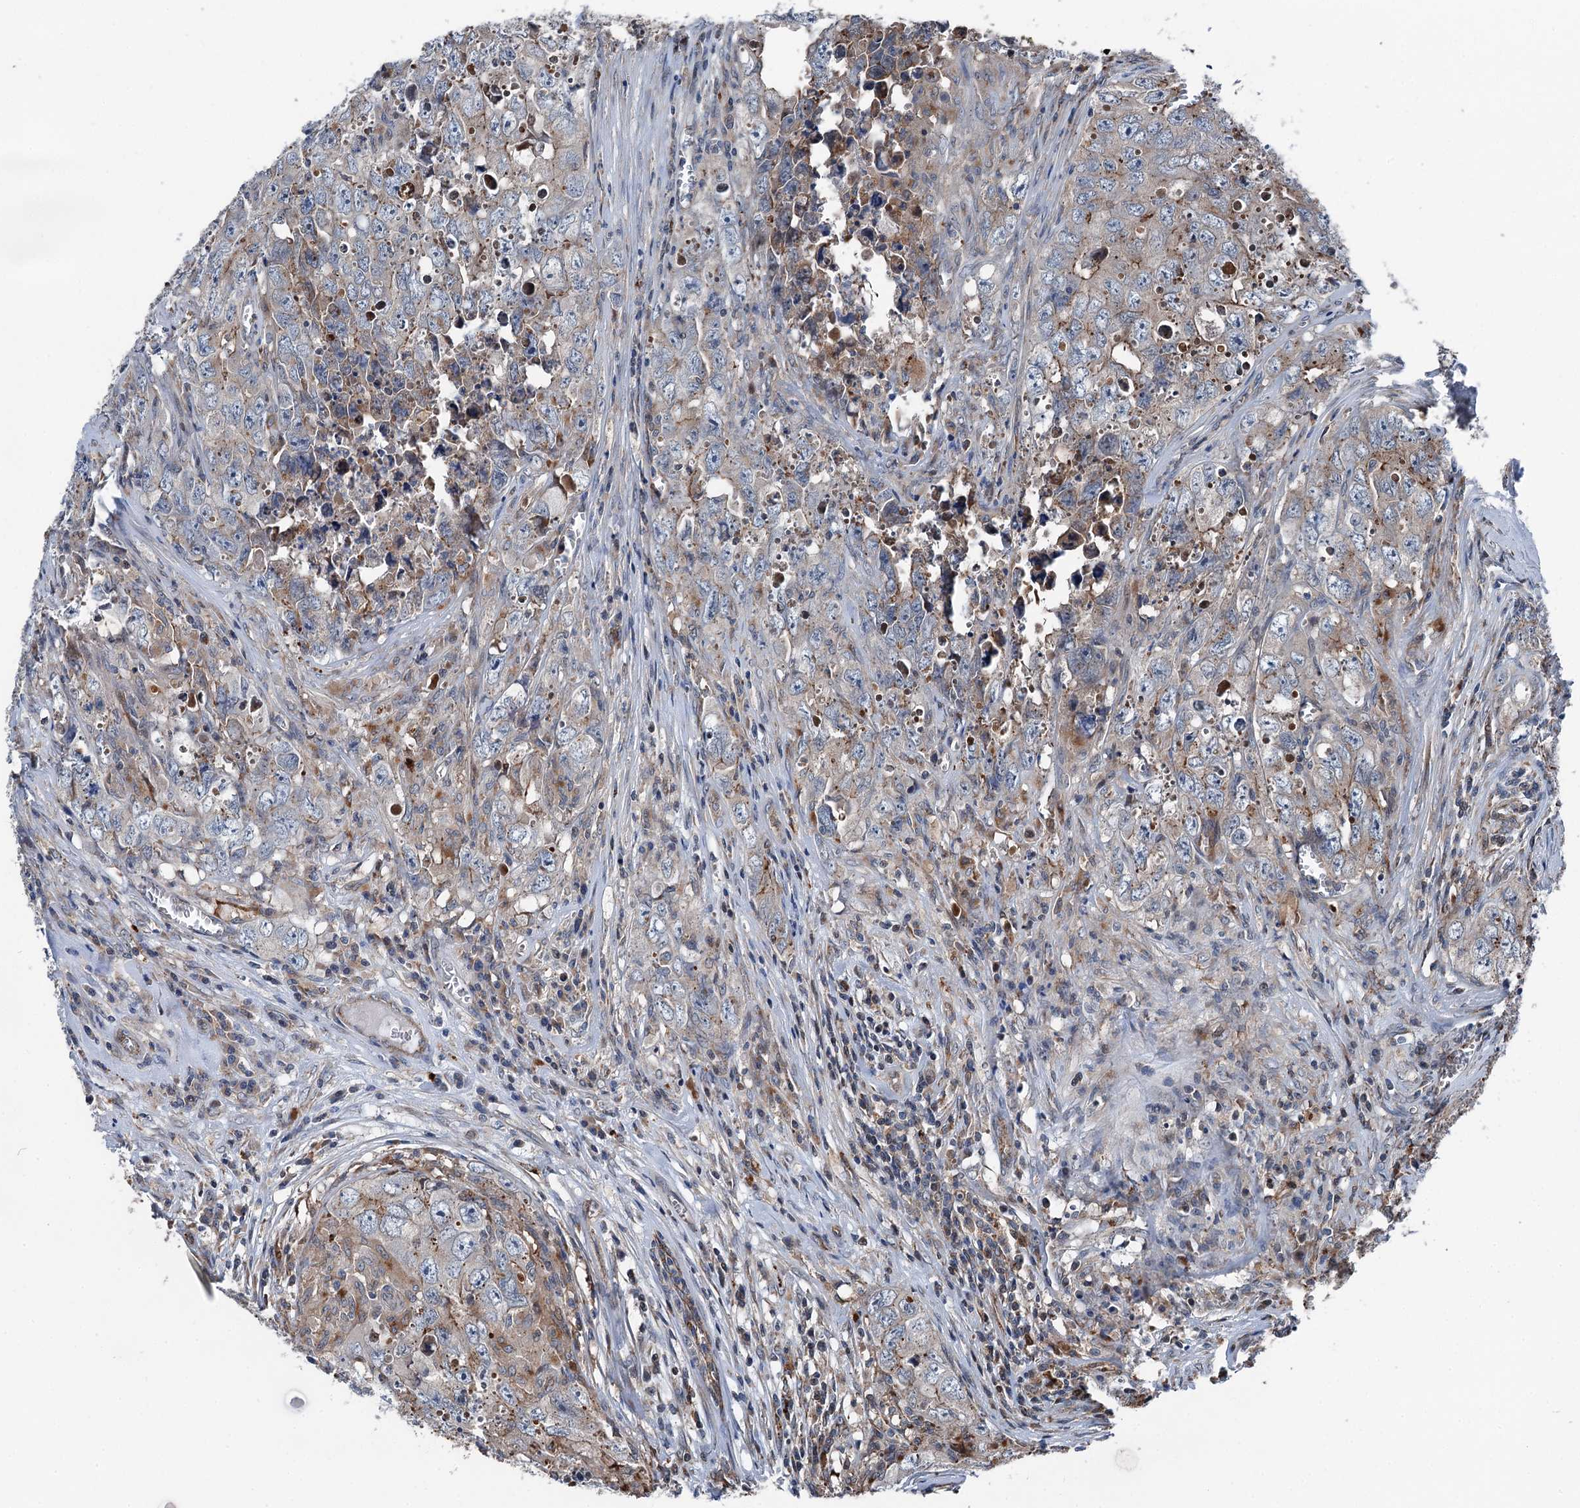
{"staining": {"intensity": "weak", "quantity": "<25%", "location": "cytoplasmic/membranous"}, "tissue": "testis cancer", "cell_type": "Tumor cells", "image_type": "cancer", "snomed": [{"axis": "morphology", "description": "Seminoma, NOS"}, {"axis": "morphology", "description": "Carcinoma, Embryonal, NOS"}, {"axis": "topography", "description": "Testis"}], "caption": "High power microscopy photomicrograph of an IHC photomicrograph of testis seminoma, revealing no significant expression in tumor cells.", "gene": "POLR1D", "patient": {"sex": "male", "age": 43}}